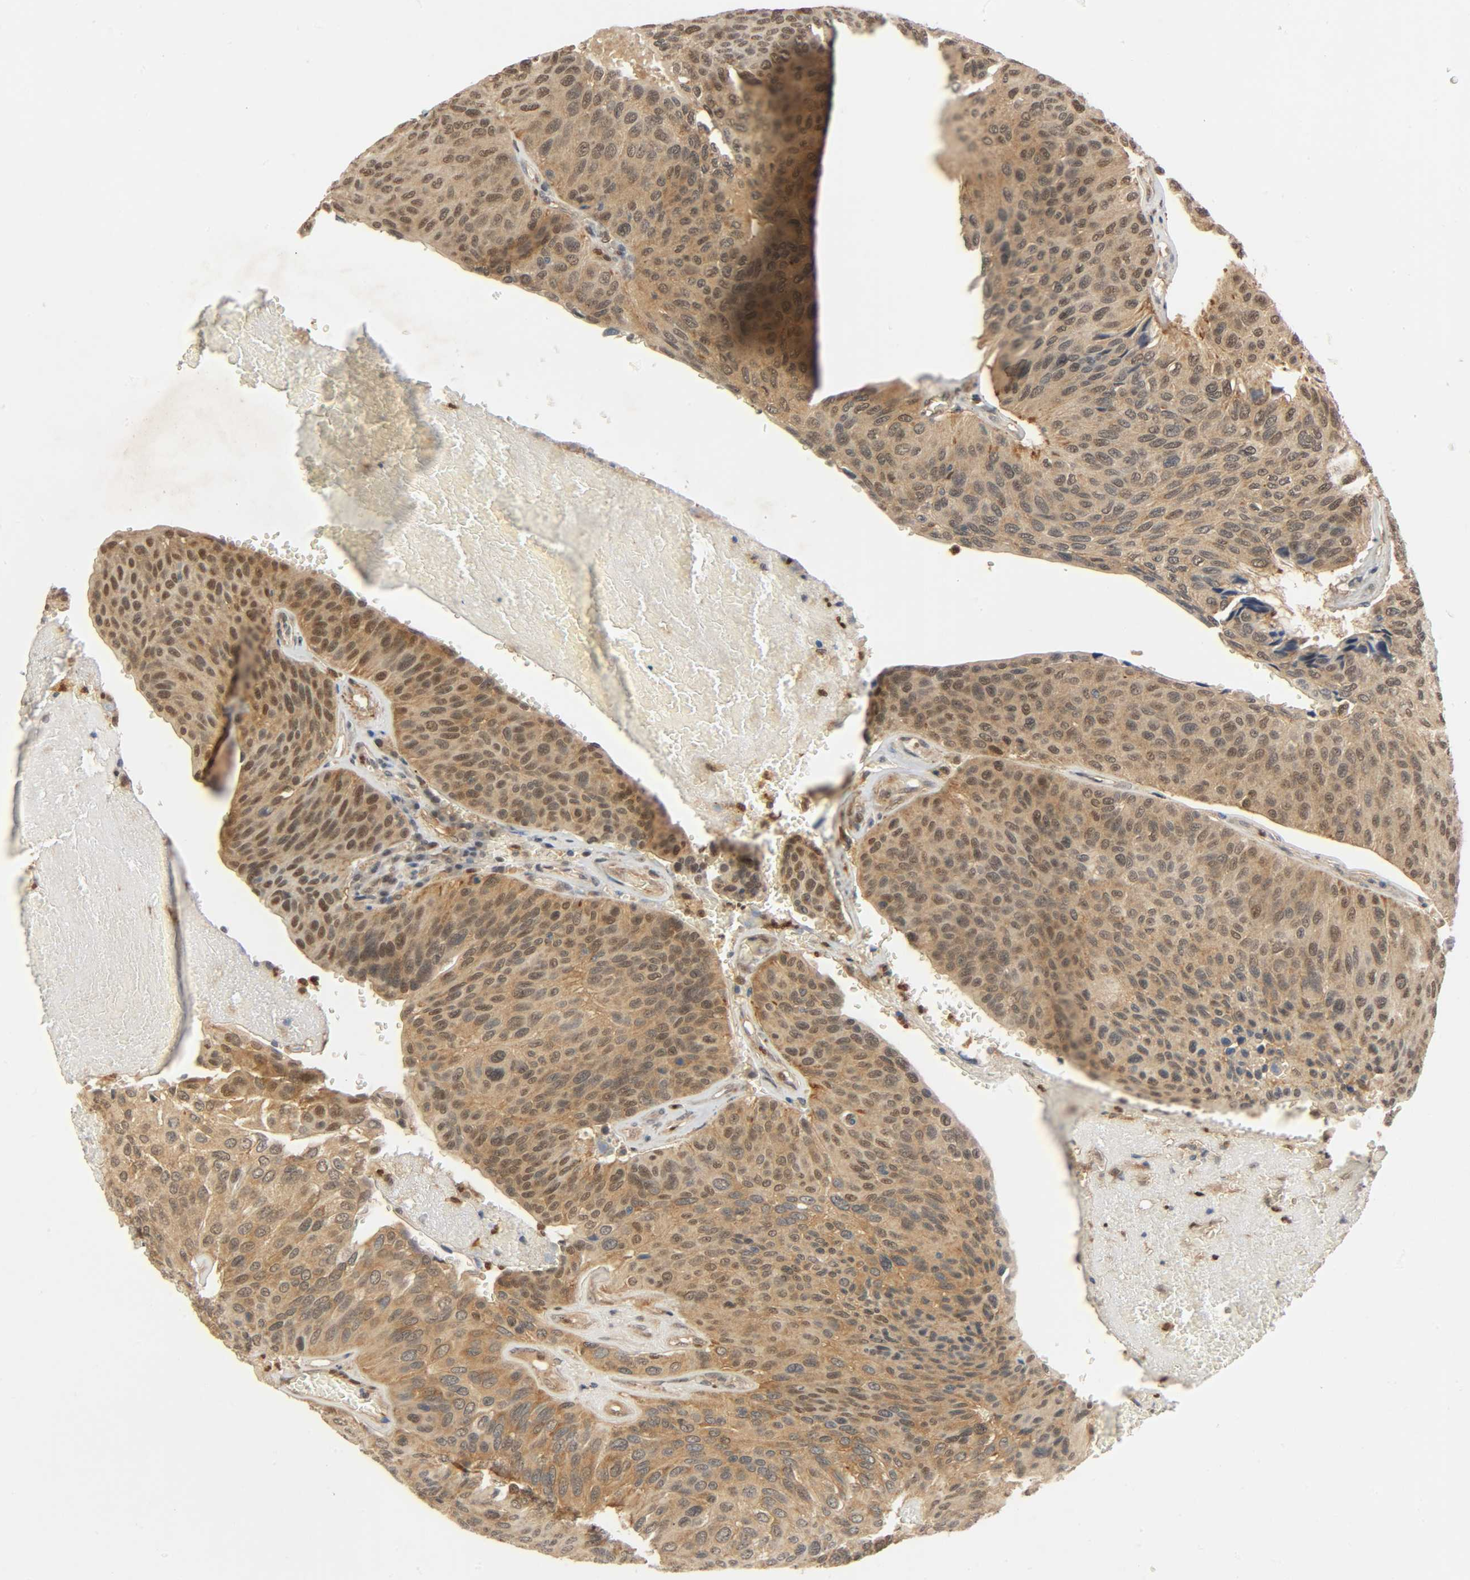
{"staining": {"intensity": "weak", "quantity": ">75%", "location": "cytoplasmic/membranous"}, "tissue": "urothelial cancer", "cell_type": "Tumor cells", "image_type": "cancer", "snomed": [{"axis": "morphology", "description": "Urothelial carcinoma, High grade"}, {"axis": "topography", "description": "Urinary bladder"}], "caption": "High-grade urothelial carcinoma stained with DAB (3,3'-diaminobenzidine) immunohistochemistry demonstrates low levels of weak cytoplasmic/membranous staining in approximately >75% of tumor cells.", "gene": "ZFPM2", "patient": {"sex": "male", "age": 66}}